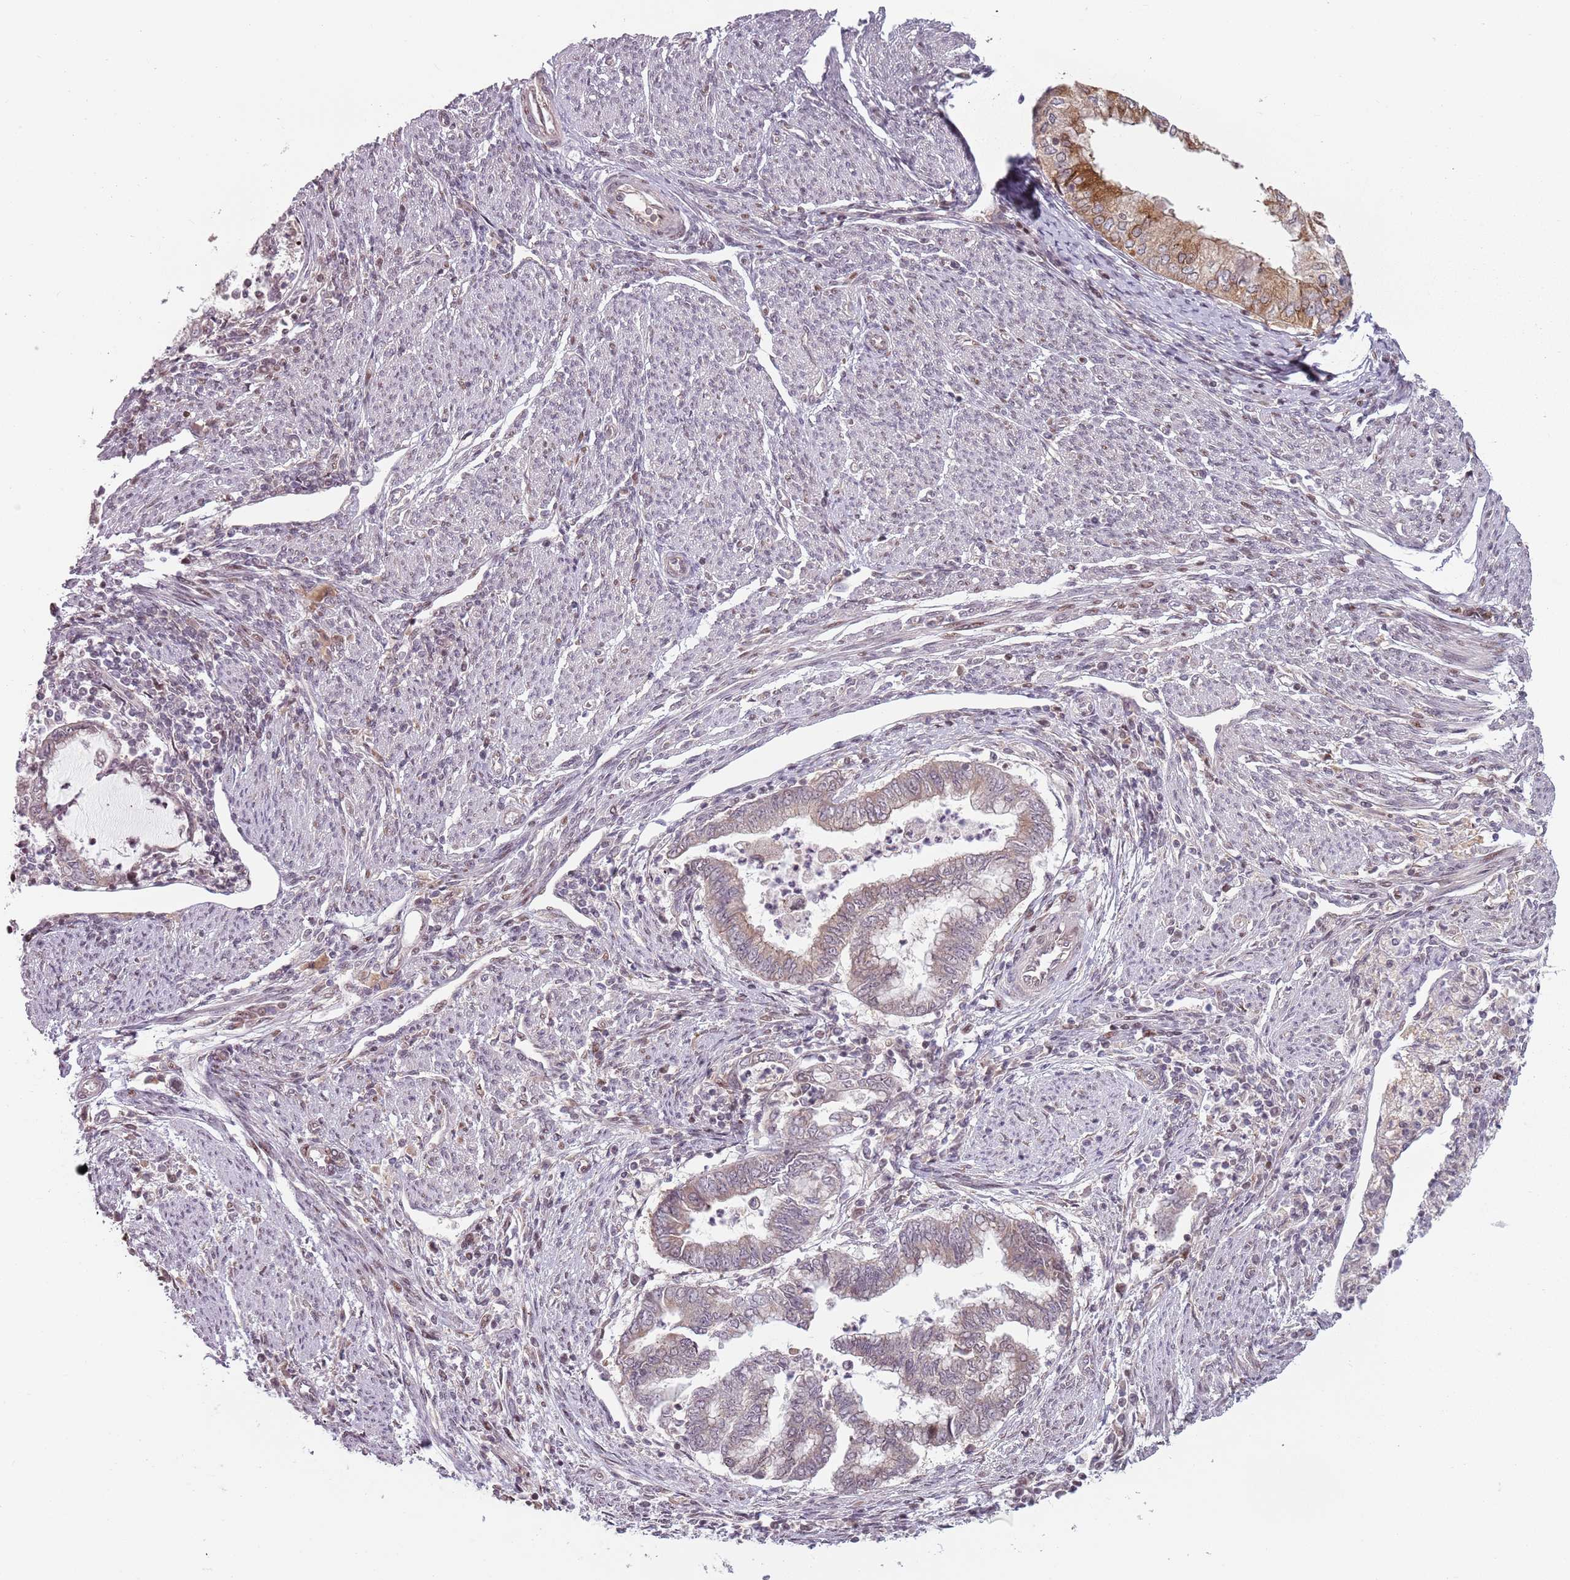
{"staining": {"intensity": "weak", "quantity": "25%-75%", "location": "cytoplasmic/membranous"}, "tissue": "endometrial cancer", "cell_type": "Tumor cells", "image_type": "cancer", "snomed": [{"axis": "morphology", "description": "Adenocarcinoma, NOS"}, {"axis": "topography", "description": "Endometrium"}], "caption": "Human endometrial cancer stained with a protein marker reveals weak staining in tumor cells.", "gene": "ADGRG1", "patient": {"sex": "female", "age": 79}}